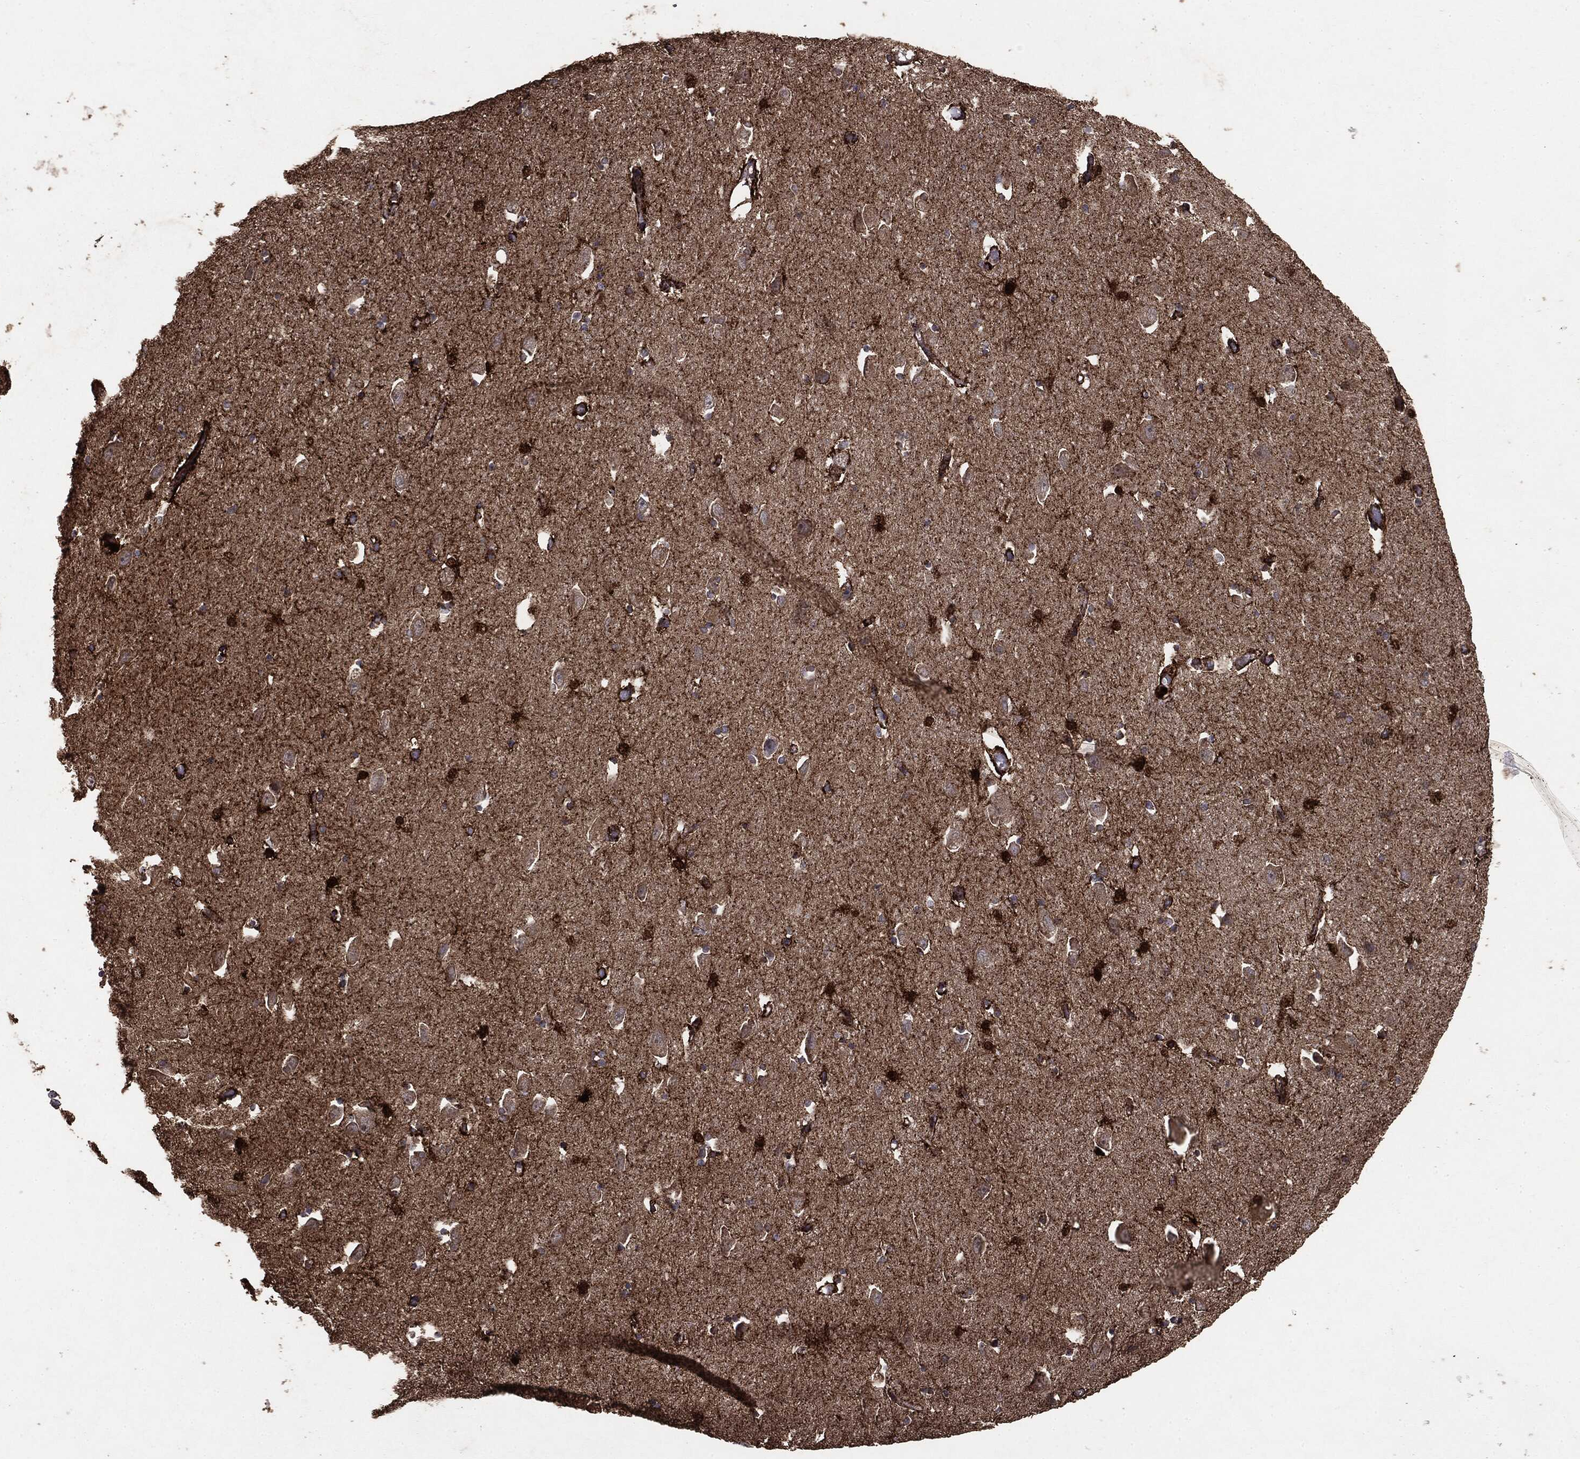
{"staining": {"intensity": "strong", "quantity": ">75%", "location": "cytoplasmic/membranous"}, "tissue": "hippocampus", "cell_type": "Glial cells", "image_type": "normal", "snomed": [{"axis": "morphology", "description": "Normal tissue, NOS"}, {"axis": "topography", "description": "Lateral ventricle wall"}, {"axis": "topography", "description": "Hippocampus"}], "caption": "Glial cells demonstrate strong cytoplasmic/membranous staining in about >75% of cells in benign hippocampus. (Stains: DAB (3,3'-diaminobenzidine) in brown, nuclei in blue, Microscopy: brightfield microscopy at high magnification).", "gene": "MTOR", "patient": {"sex": "female", "age": 63}}